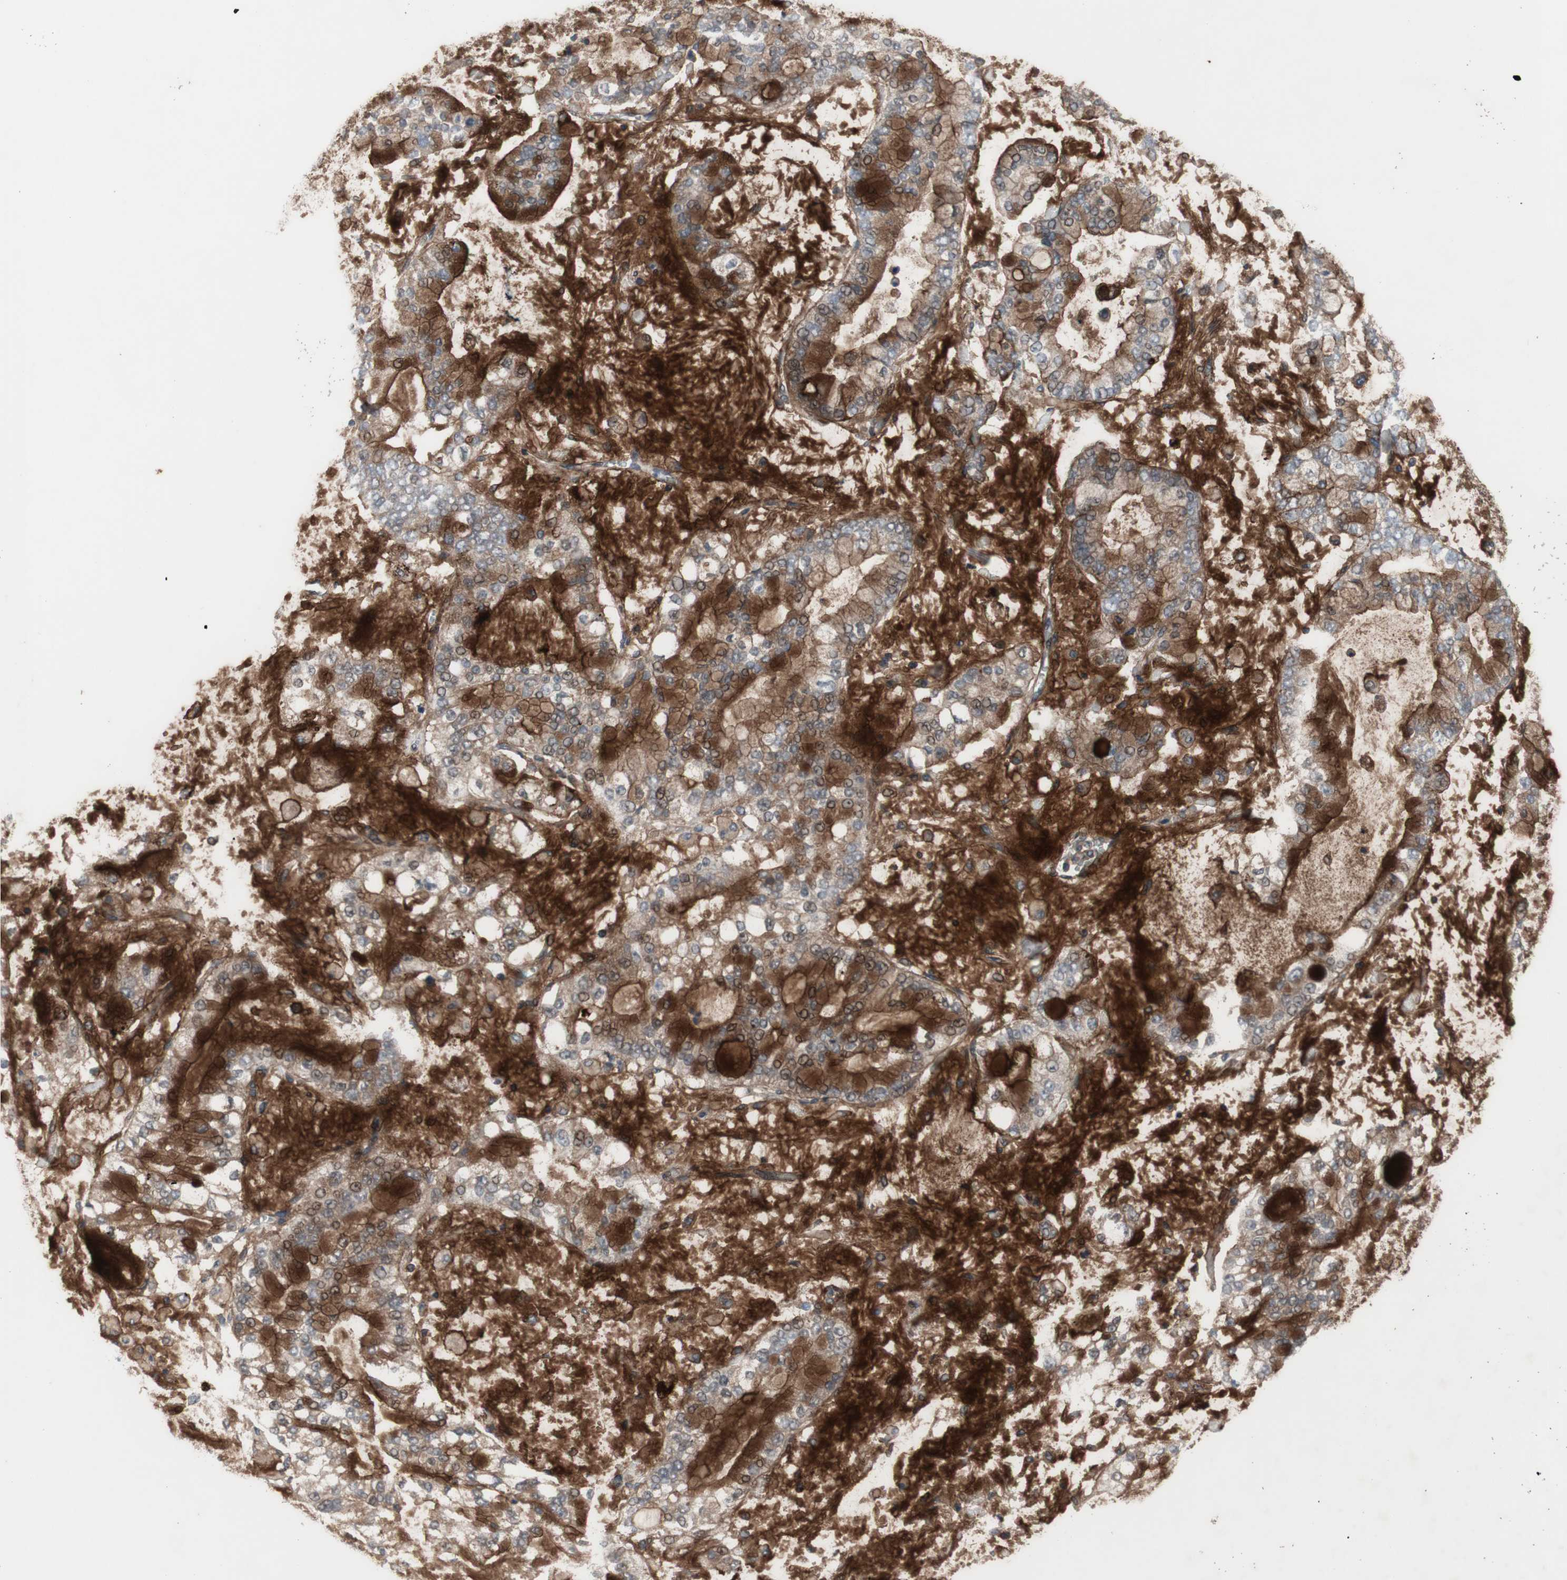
{"staining": {"intensity": "moderate", "quantity": ">75%", "location": "cytoplasmic/membranous"}, "tissue": "stomach cancer", "cell_type": "Tumor cells", "image_type": "cancer", "snomed": [{"axis": "morphology", "description": "Normal tissue, NOS"}, {"axis": "morphology", "description": "Adenocarcinoma, NOS"}, {"axis": "topography", "description": "Stomach, upper"}, {"axis": "topography", "description": "Stomach"}], "caption": "Moderate cytoplasmic/membranous expression for a protein is appreciated in about >75% of tumor cells of stomach adenocarcinoma using immunohistochemistry.", "gene": "OAZ1", "patient": {"sex": "male", "age": 76}}